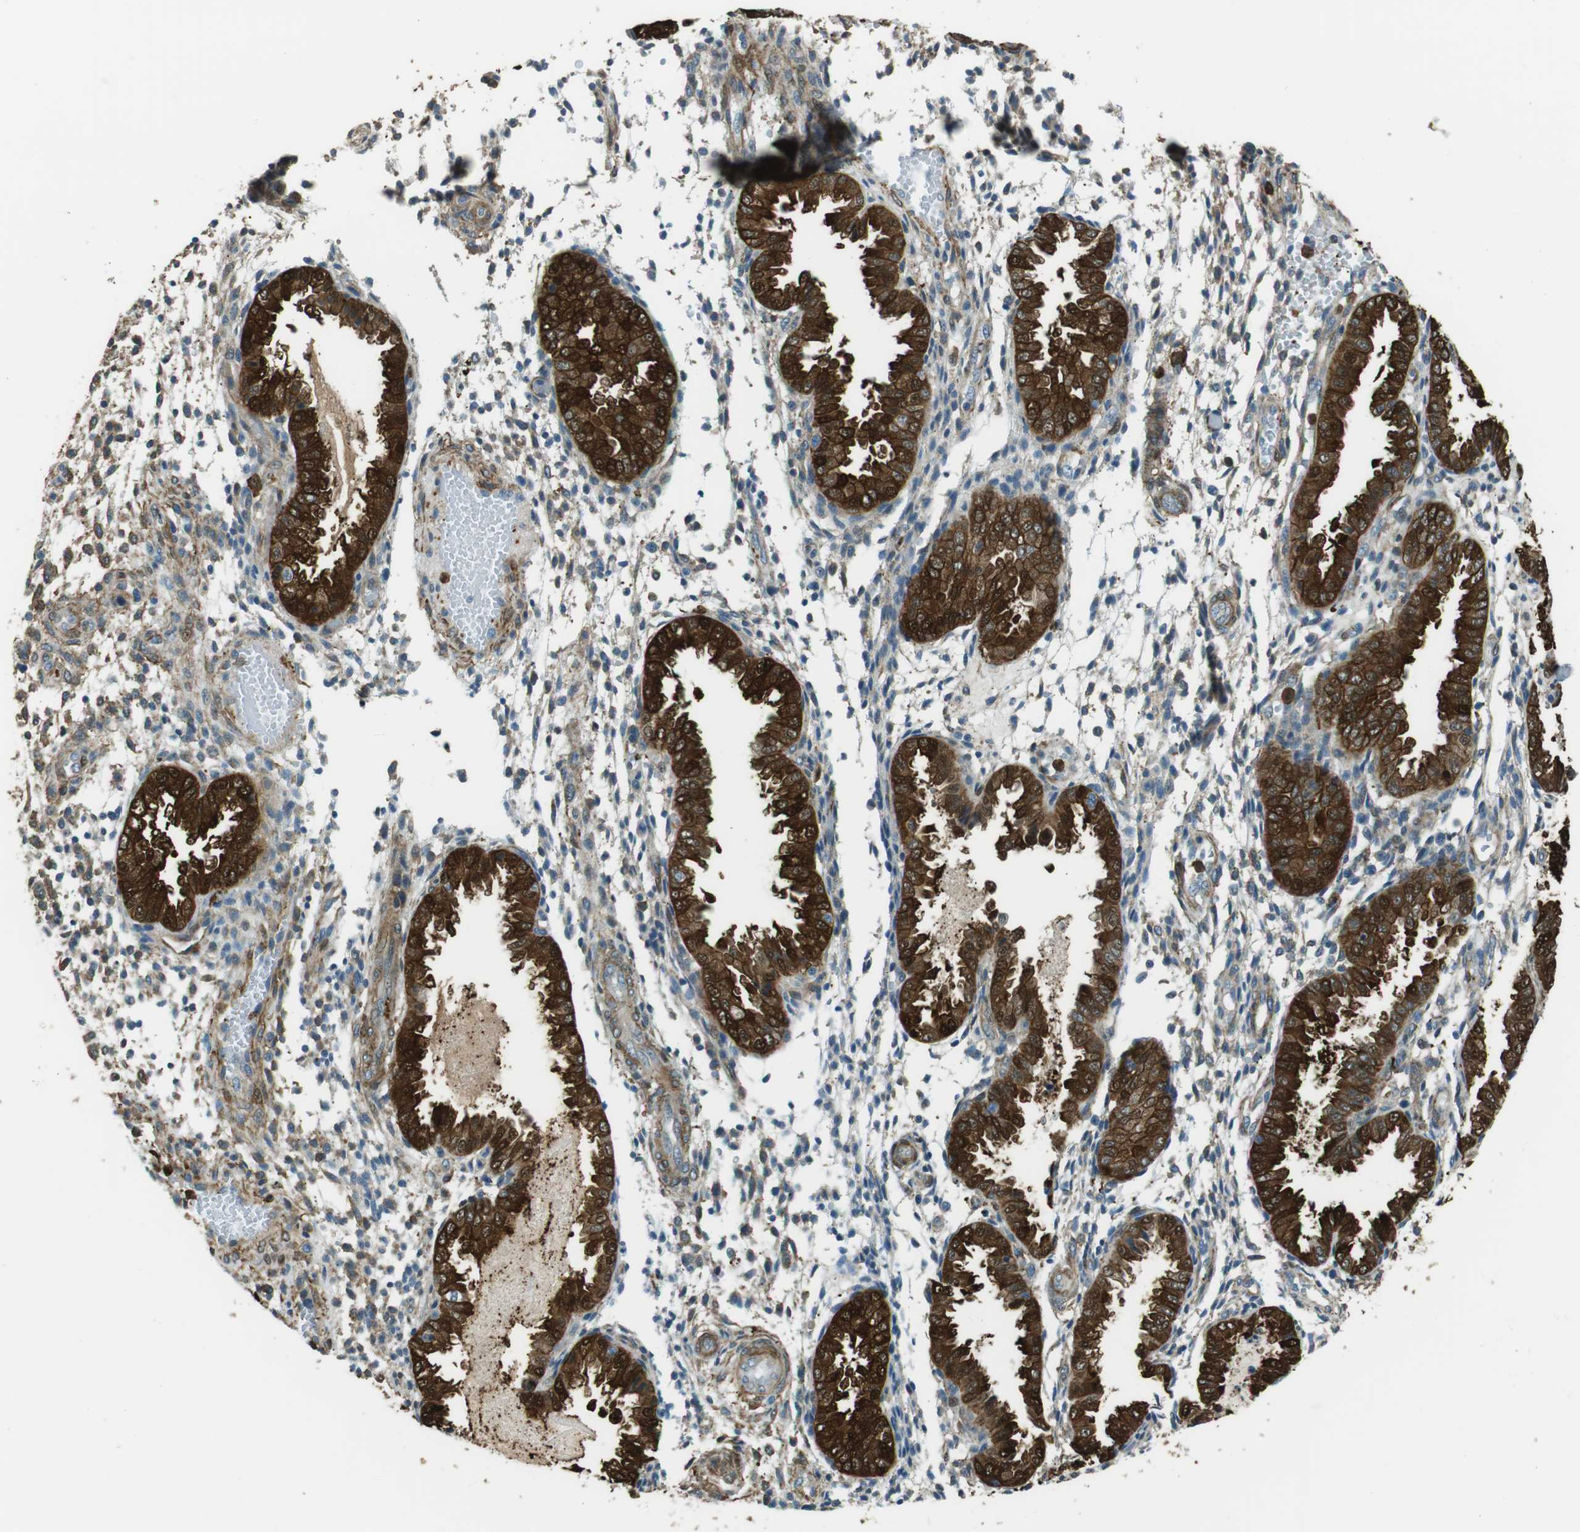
{"staining": {"intensity": "moderate", "quantity": ">75%", "location": "cytoplasmic/membranous"}, "tissue": "endometrium", "cell_type": "Cells in endometrial stroma", "image_type": "normal", "snomed": [{"axis": "morphology", "description": "Normal tissue, NOS"}, {"axis": "topography", "description": "Endometrium"}], "caption": "Cells in endometrial stroma display moderate cytoplasmic/membranous expression in approximately >75% of cells in normal endometrium. (DAB IHC with brightfield microscopy, high magnification).", "gene": "SFT2D1", "patient": {"sex": "female", "age": 33}}